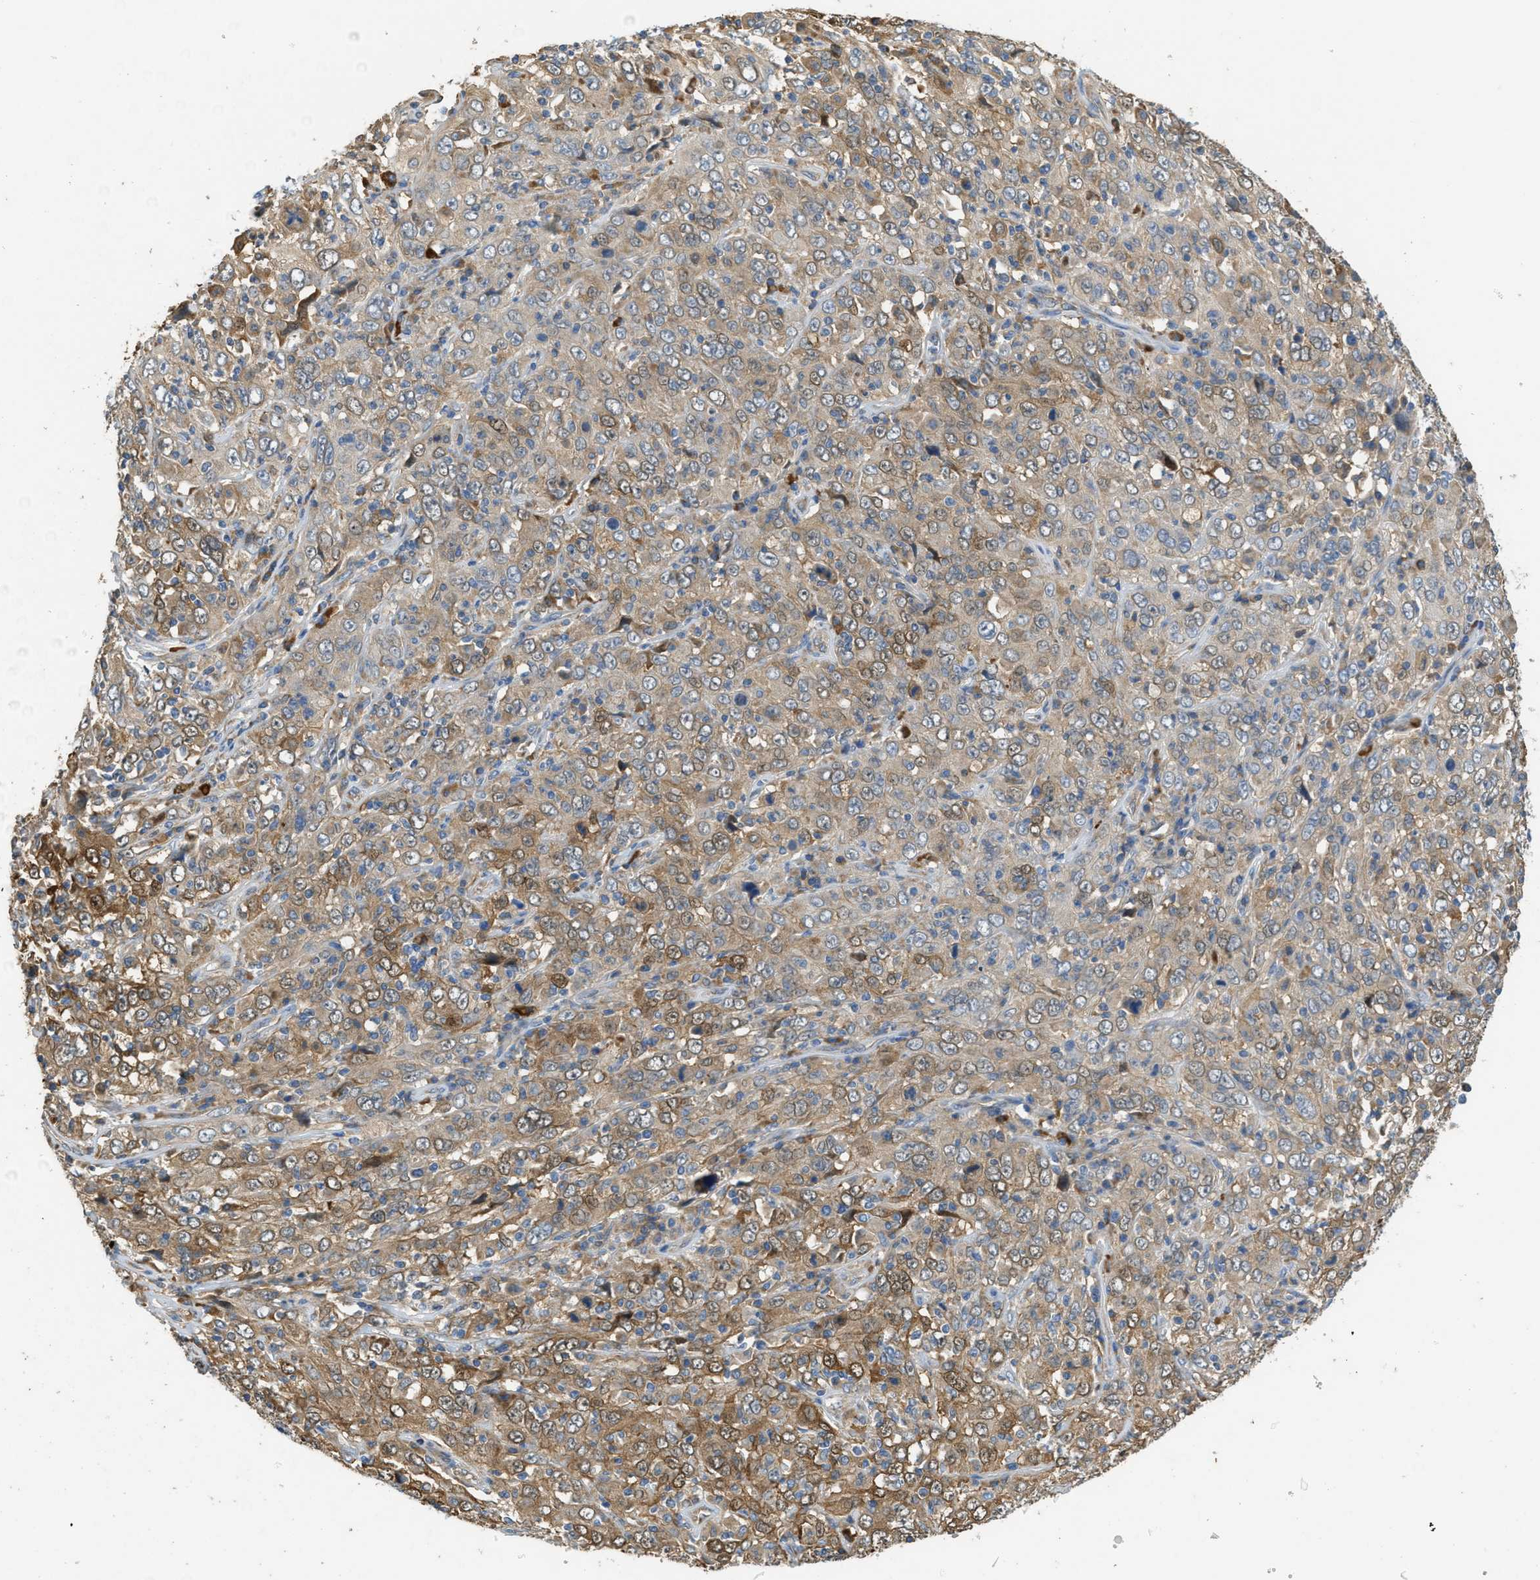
{"staining": {"intensity": "moderate", "quantity": ">75%", "location": "cytoplasmic/membranous"}, "tissue": "cervical cancer", "cell_type": "Tumor cells", "image_type": "cancer", "snomed": [{"axis": "morphology", "description": "Squamous cell carcinoma, NOS"}, {"axis": "topography", "description": "Cervix"}], "caption": "Immunohistochemistry (IHC) staining of cervical cancer, which reveals medium levels of moderate cytoplasmic/membranous positivity in approximately >75% of tumor cells indicating moderate cytoplasmic/membranous protein positivity. The staining was performed using DAB (brown) for protein detection and nuclei were counterstained in hematoxylin (blue).", "gene": "RIPK2", "patient": {"sex": "female", "age": 46}}